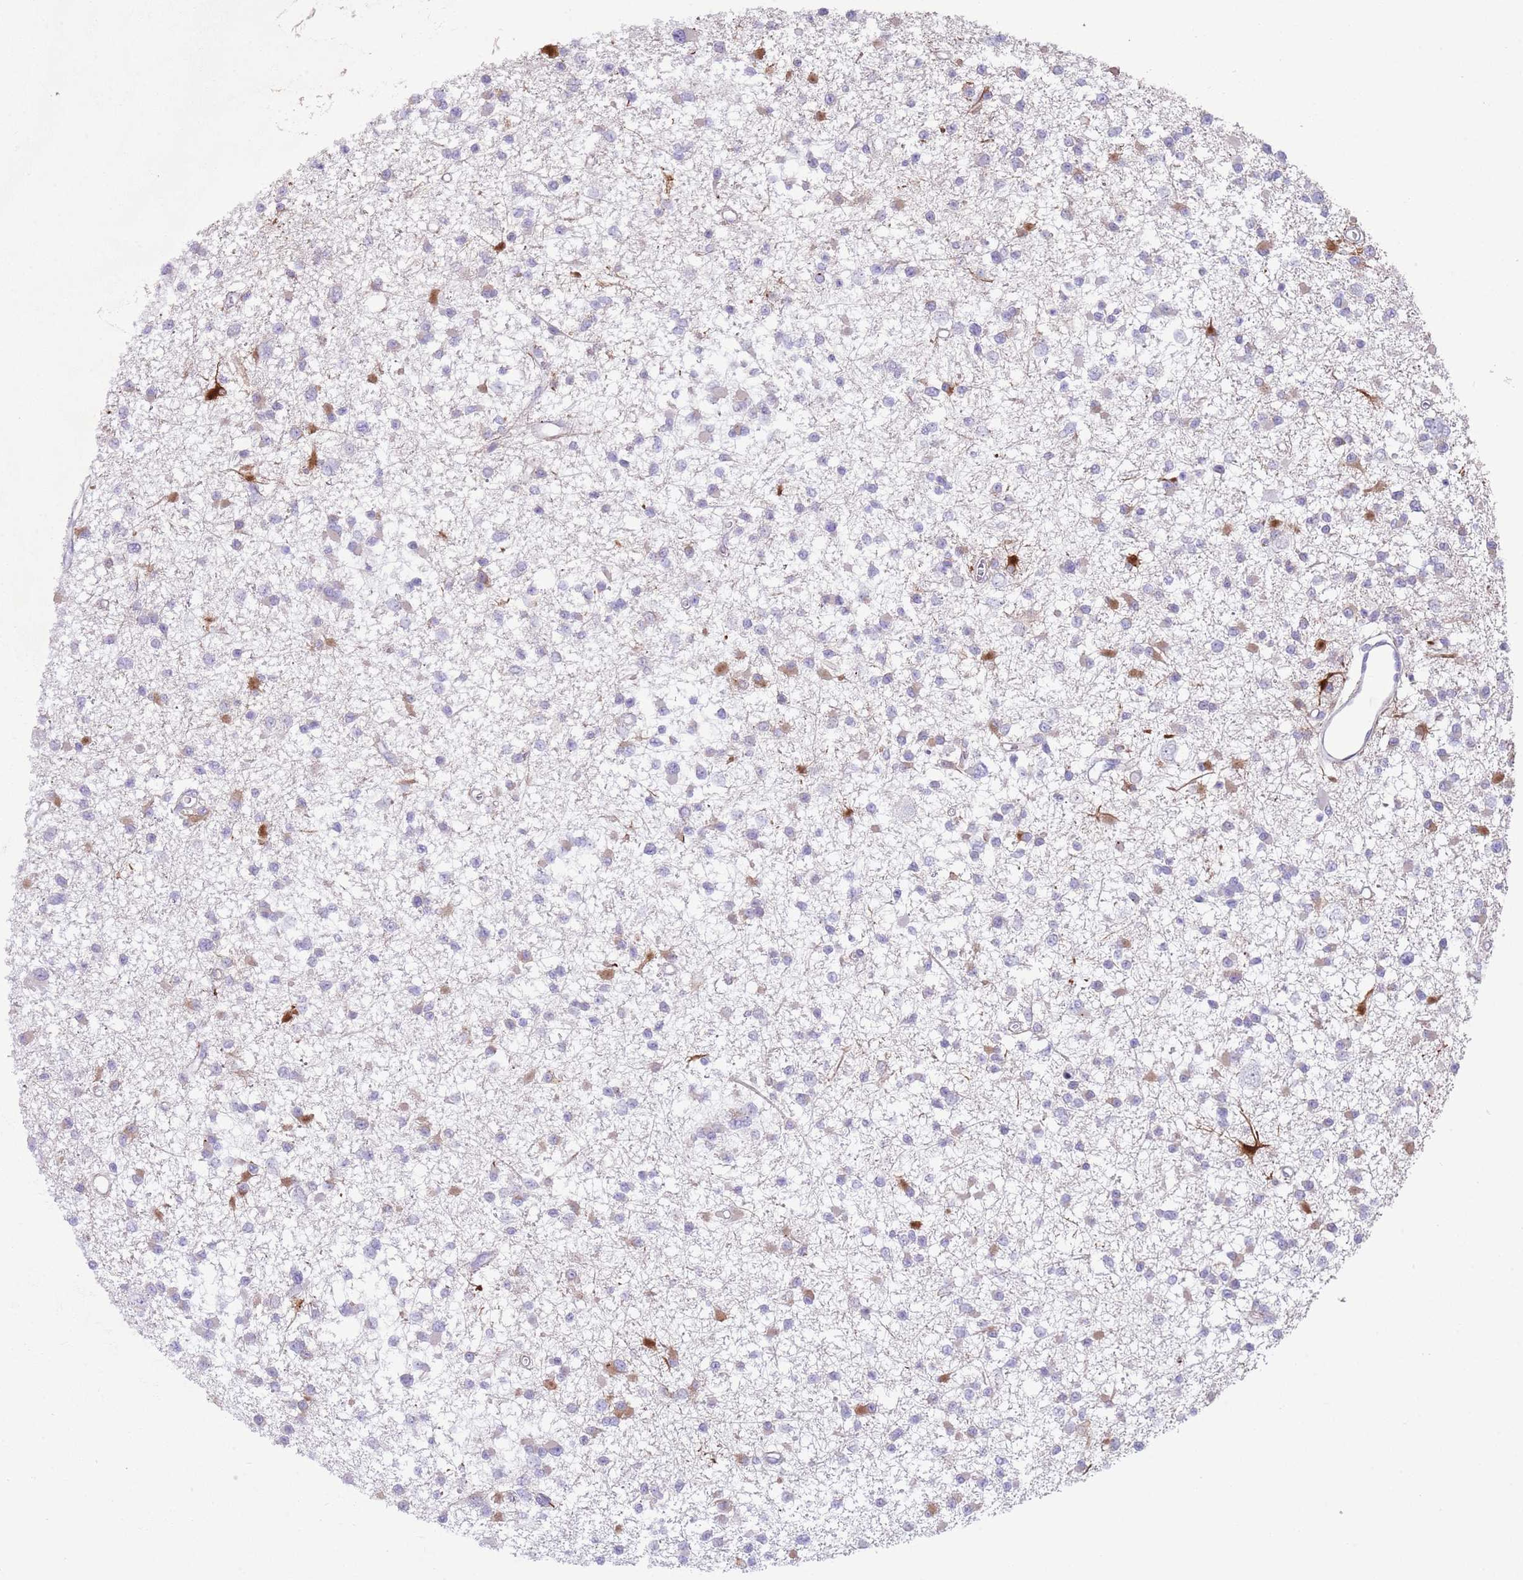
{"staining": {"intensity": "moderate", "quantity": "<25%", "location": "cytoplasmic/membranous"}, "tissue": "glioma", "cell_type": "Tumor cells", "image_type": "cancer", "snomed": [{"axis": "morphology", "description": "Glioma, malignant, Low grade"}, {"axis": "topography", "description": "Brain"}], "caption": "This is a micrograph of immunohistochemistry staining of low-grade glioma (malignant), which shows moderate staining in the cytoplasmic/membranous of tumor cells.", "gene": "ANO8", "patient": {"sex": "female", "age": 22}}